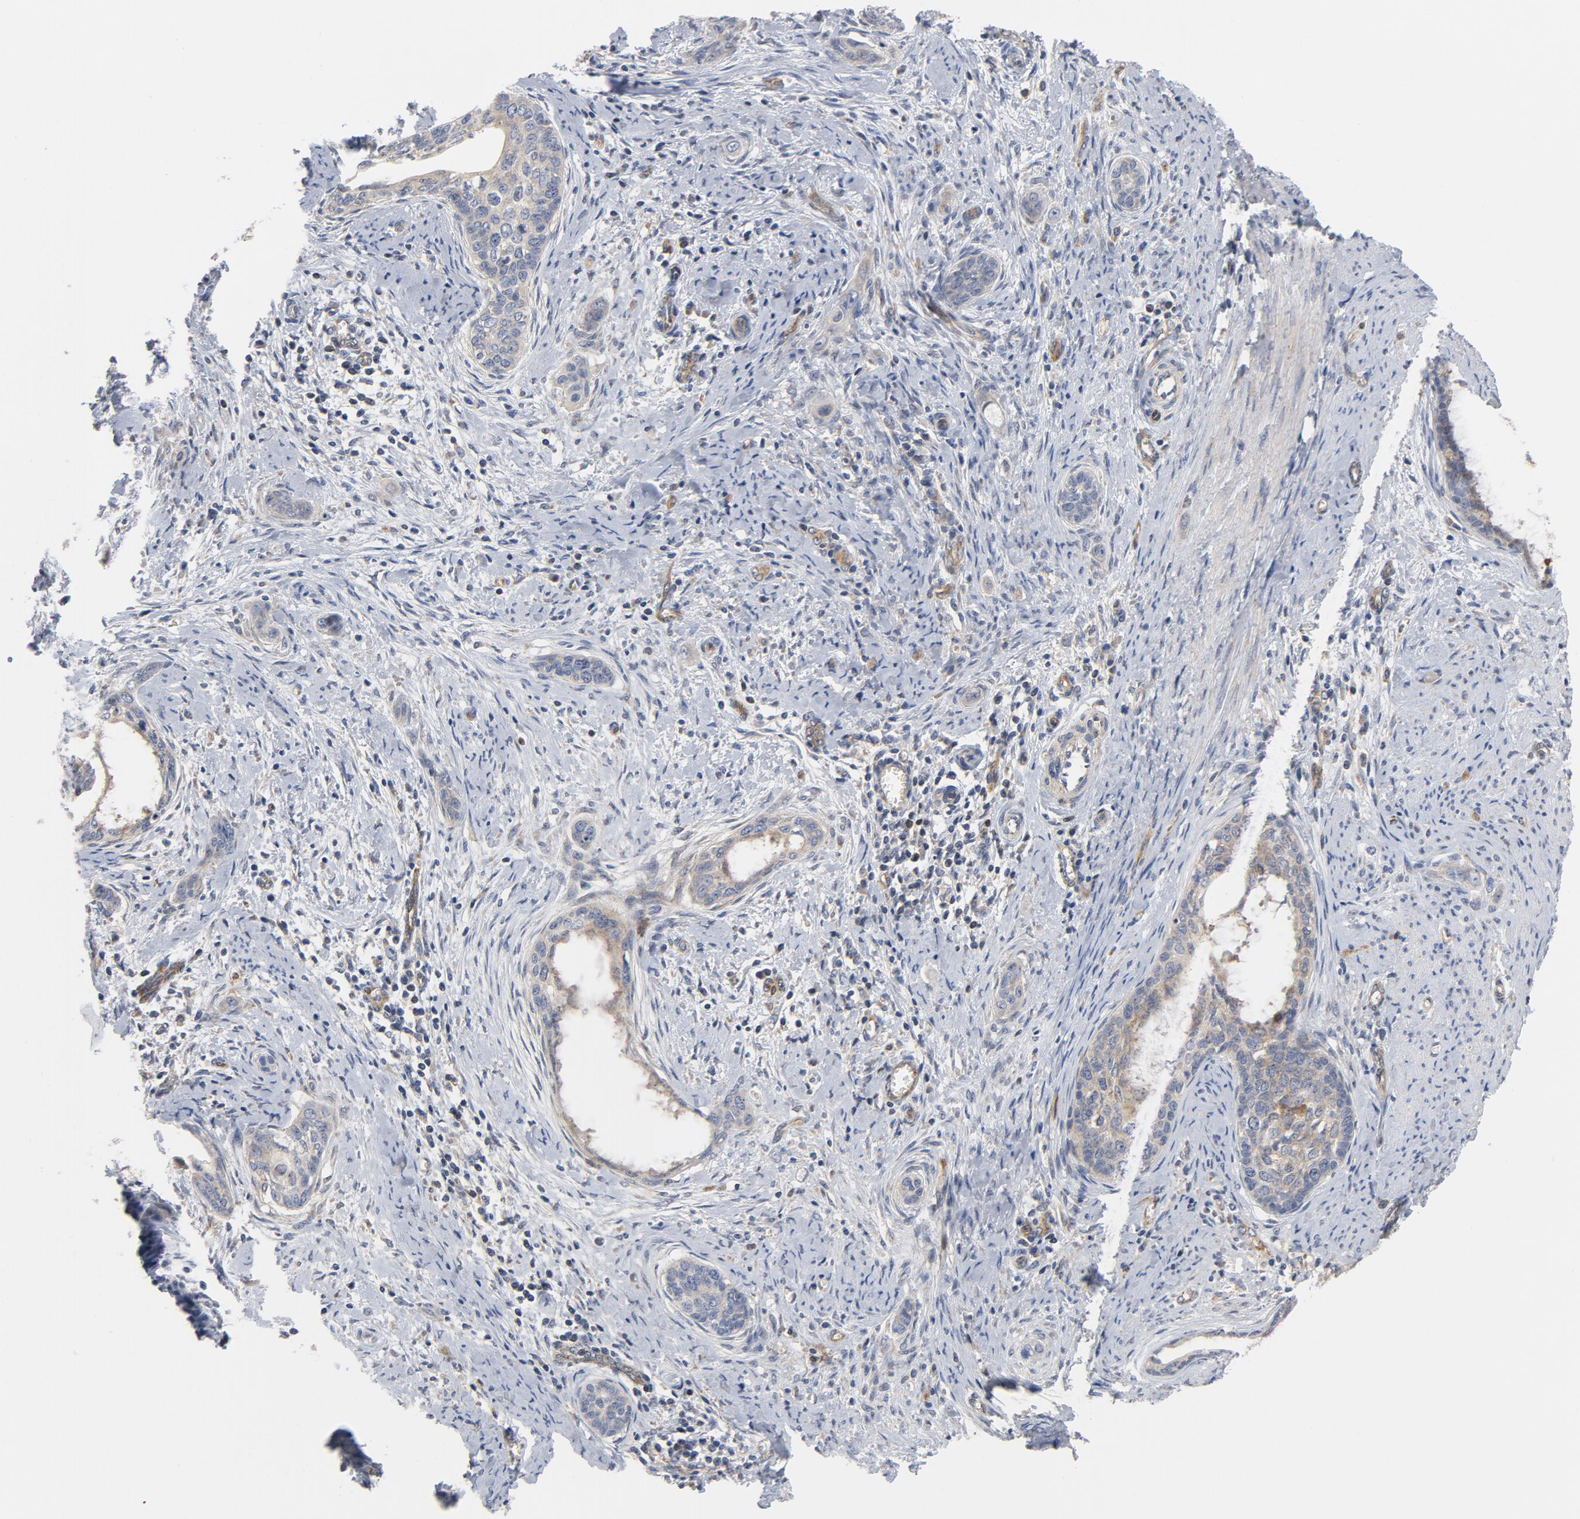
{"staining": {"intensity": "weak", "quantity": ">75%", "location": "cytoplasmic/membranous"}, "tissue": "cervical cancer", "cell_type": "Tumor cells", "image_type": "cancer", "snomed": [{"axis": "morphology", "description": "Squamous cell carcinoma, NOS"}, {"axis": "topography", "description": "Cervix"}], "caption": "Protein staining of cervical squamous cell carcinoma tissue exhibits weak cytoplasmic/membranous expression in approximately >75% of tumor cells.", "gene": "RAPGEF4", "patient": {"sex": "female", "age": 33}}